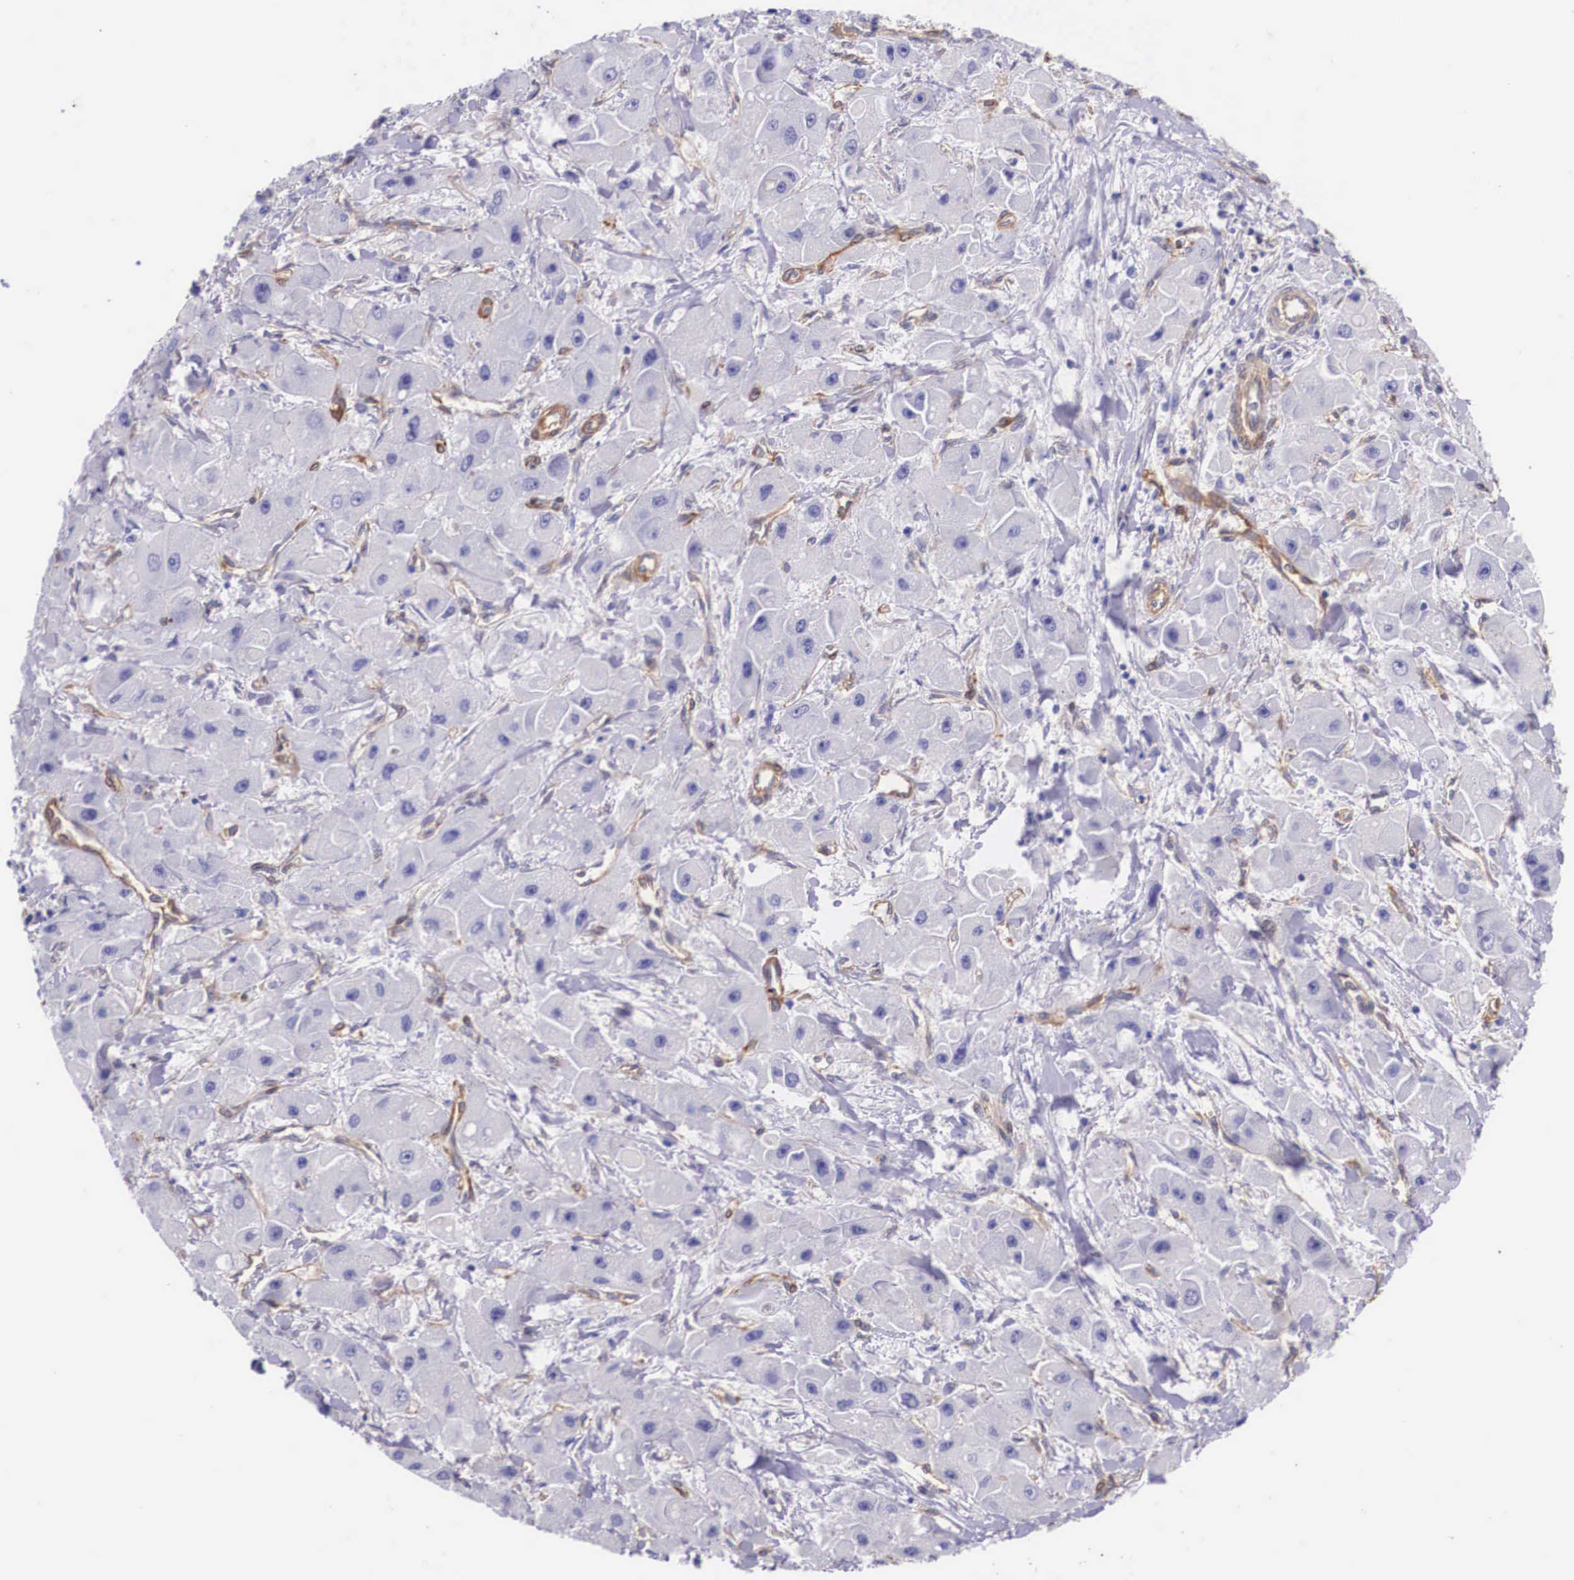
{"staining": {"intensity": "negative", "quantity": "none", "location": "none"}, "tissue": "liver cancer", "cell_type": "Tumor cells", "image_type": "cancer", "snomed": [{"axis": "morphology", "description": "Carcinoma, Hepatocellular, NOS"}, {"axis": "topography", "description": "Liver"}], "caption": "Immunohistochemical staining of human liver cancer (hepatocellular carcinoma) exhibits no significant staining in tumor cells.", "gene": "BCAR1", "patient": {"sex": "male", "age": 24}}